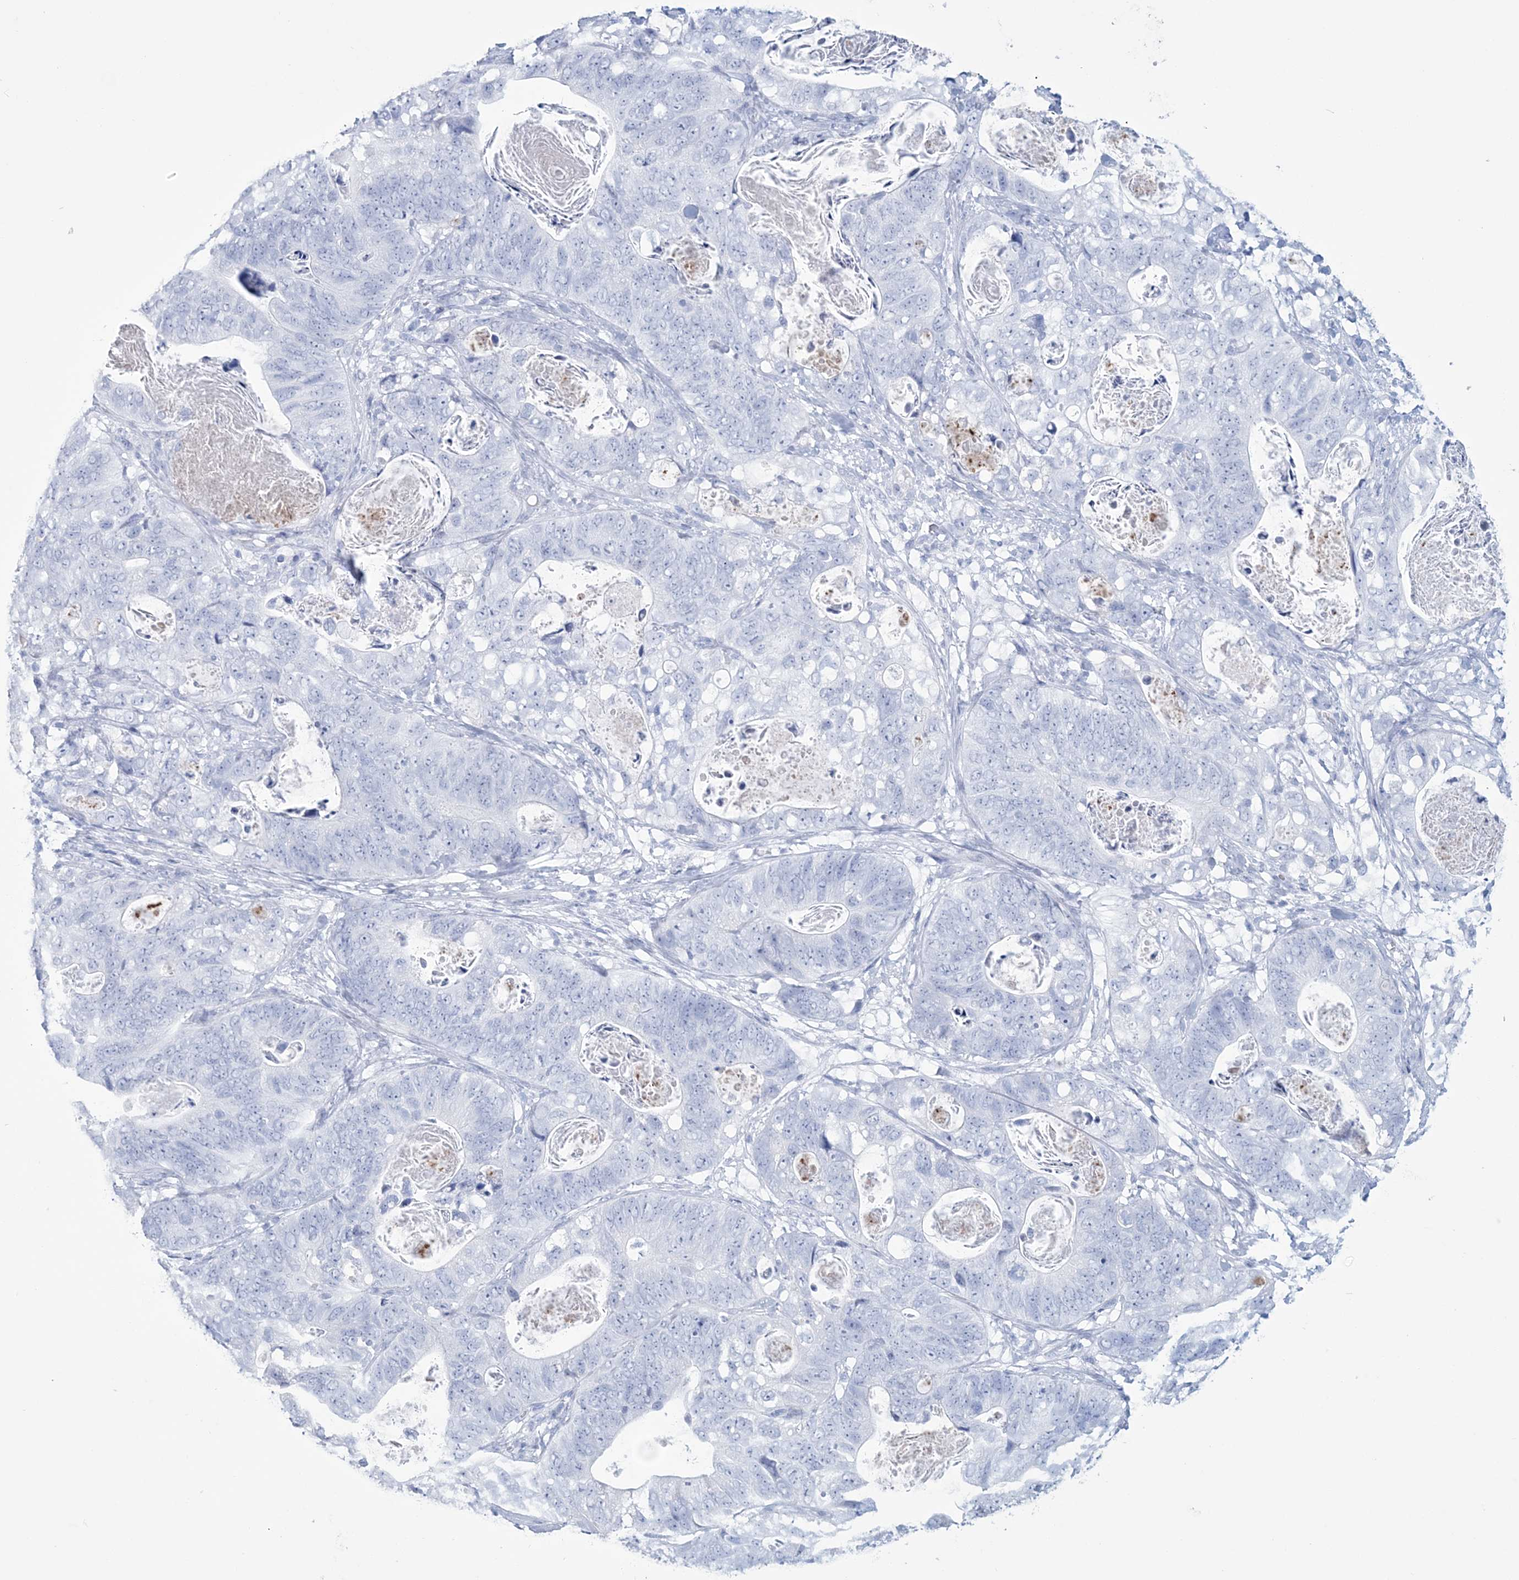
{"staining": {"intensity": "negative", "quantity": "none", "location": "none"}, "tissue": "stomach cancer", "cell_type": "Tumor cells", "image_type": "cancer", "snomed": [{"axis": "morphology", "description": "Normal tissue, NOS"}, {"axis": "morphology", "description": "Adenocarcinoma, NOS"}, {"axis": "topography", "description": "Stomach"}], "caption": "This is an immunohistochemistry micrograph of human stomach cancer (adenocarcinoma). There is no staining in tumor cells.", "gene": "DPCD", "patient": {"sex": "female", "age": 89}}